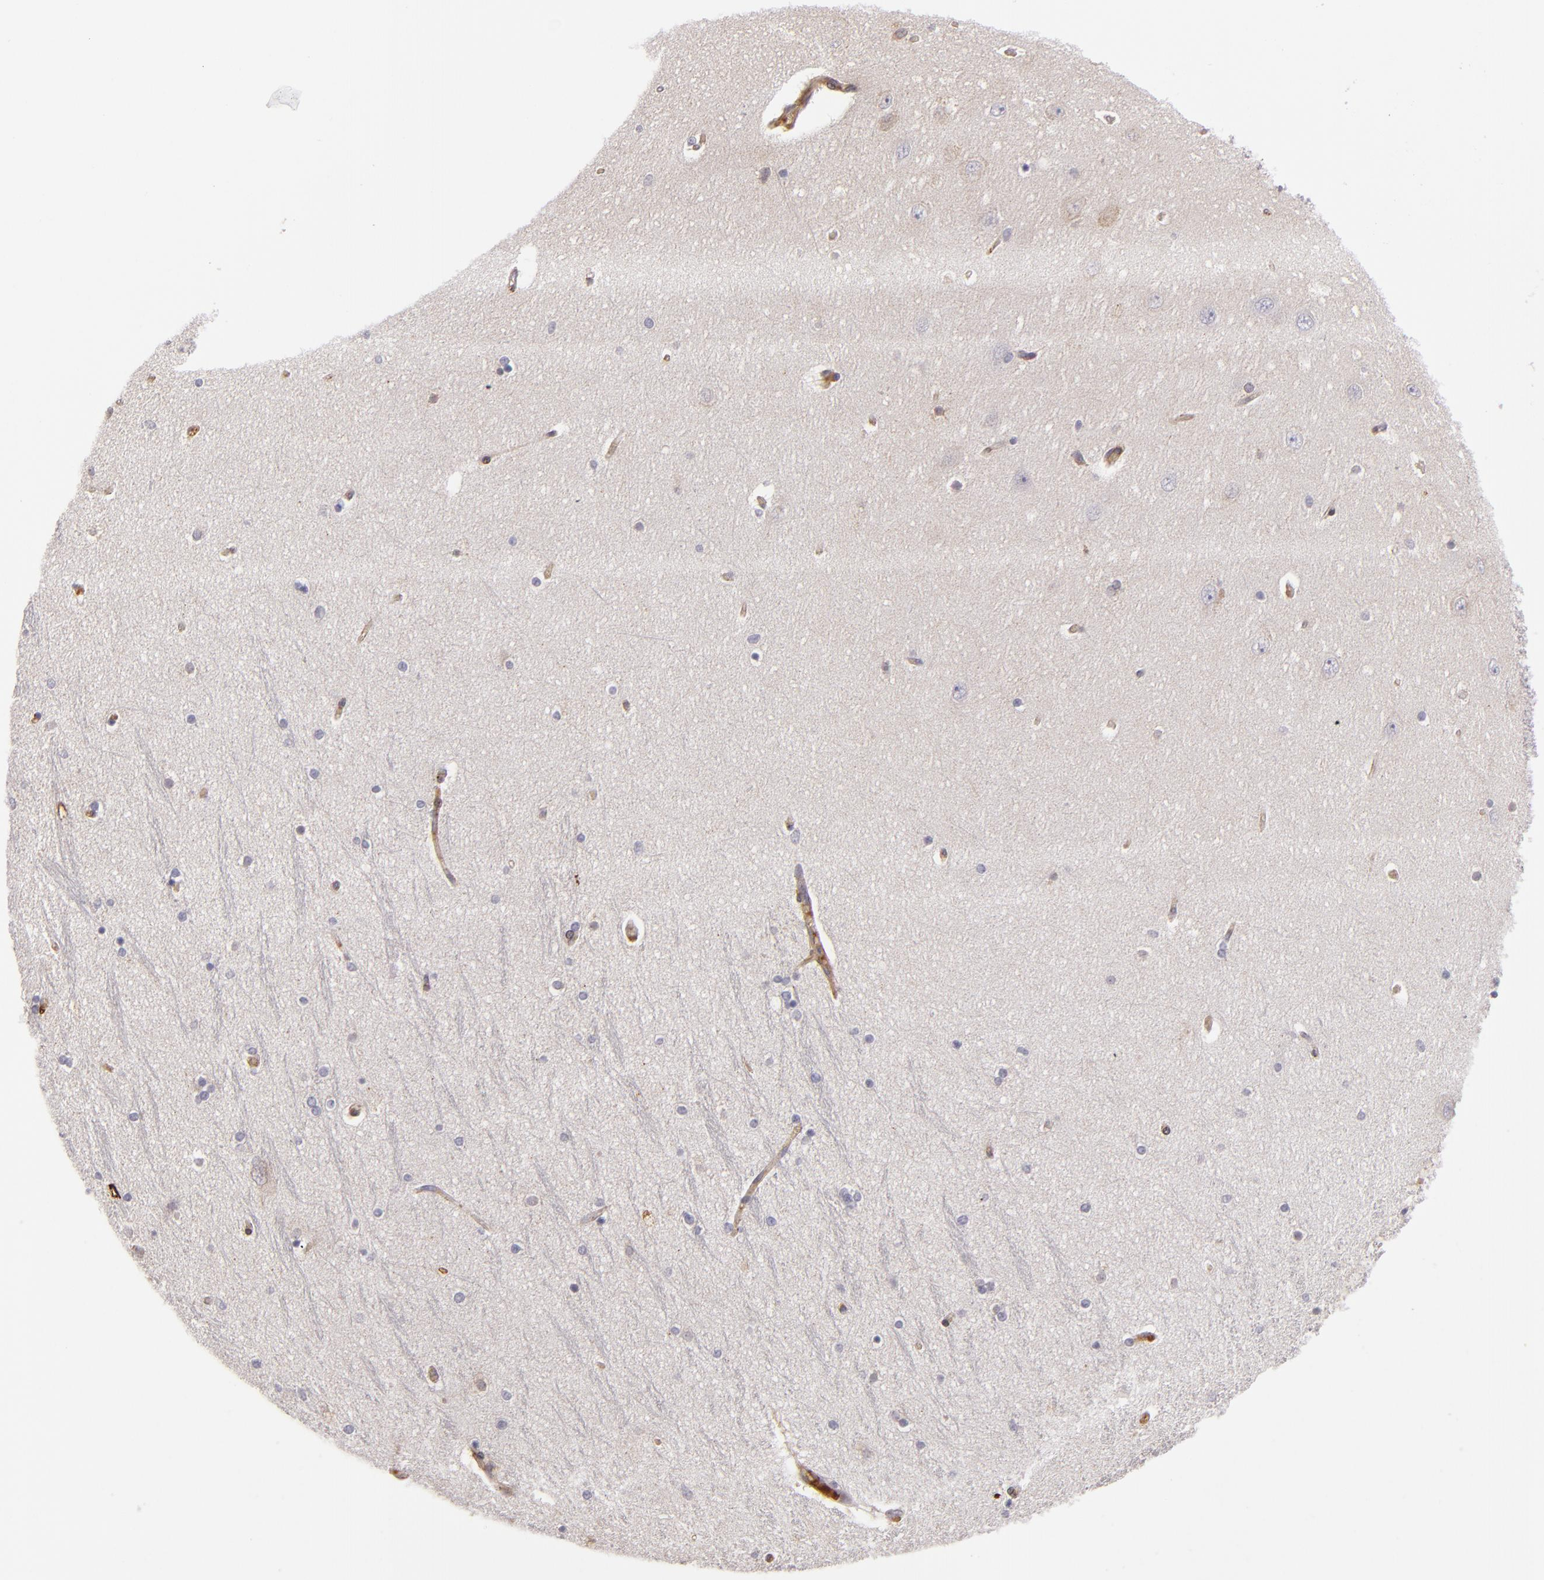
{"staining": {"intensity": "moderate", "quantity": "<25%", "location": "cytoplasmic/membranous"}, "tissue": "hippocampus", "cell_type": "Glial cells", "image_type": "normal", "snomed": [{"axis": "morphology", "description": "Normal tissue, NOS"}, {"axis": "topography", "description": "Hippocampus"}], "caption": "Immunohistochemical staining of benign human hippocampus demonstrates moderate cytoplasmic/membranous protein expression in approximately <25% of glial cells.", "gene": "CFB", "patient": {"sex": "female", "age": 54}}